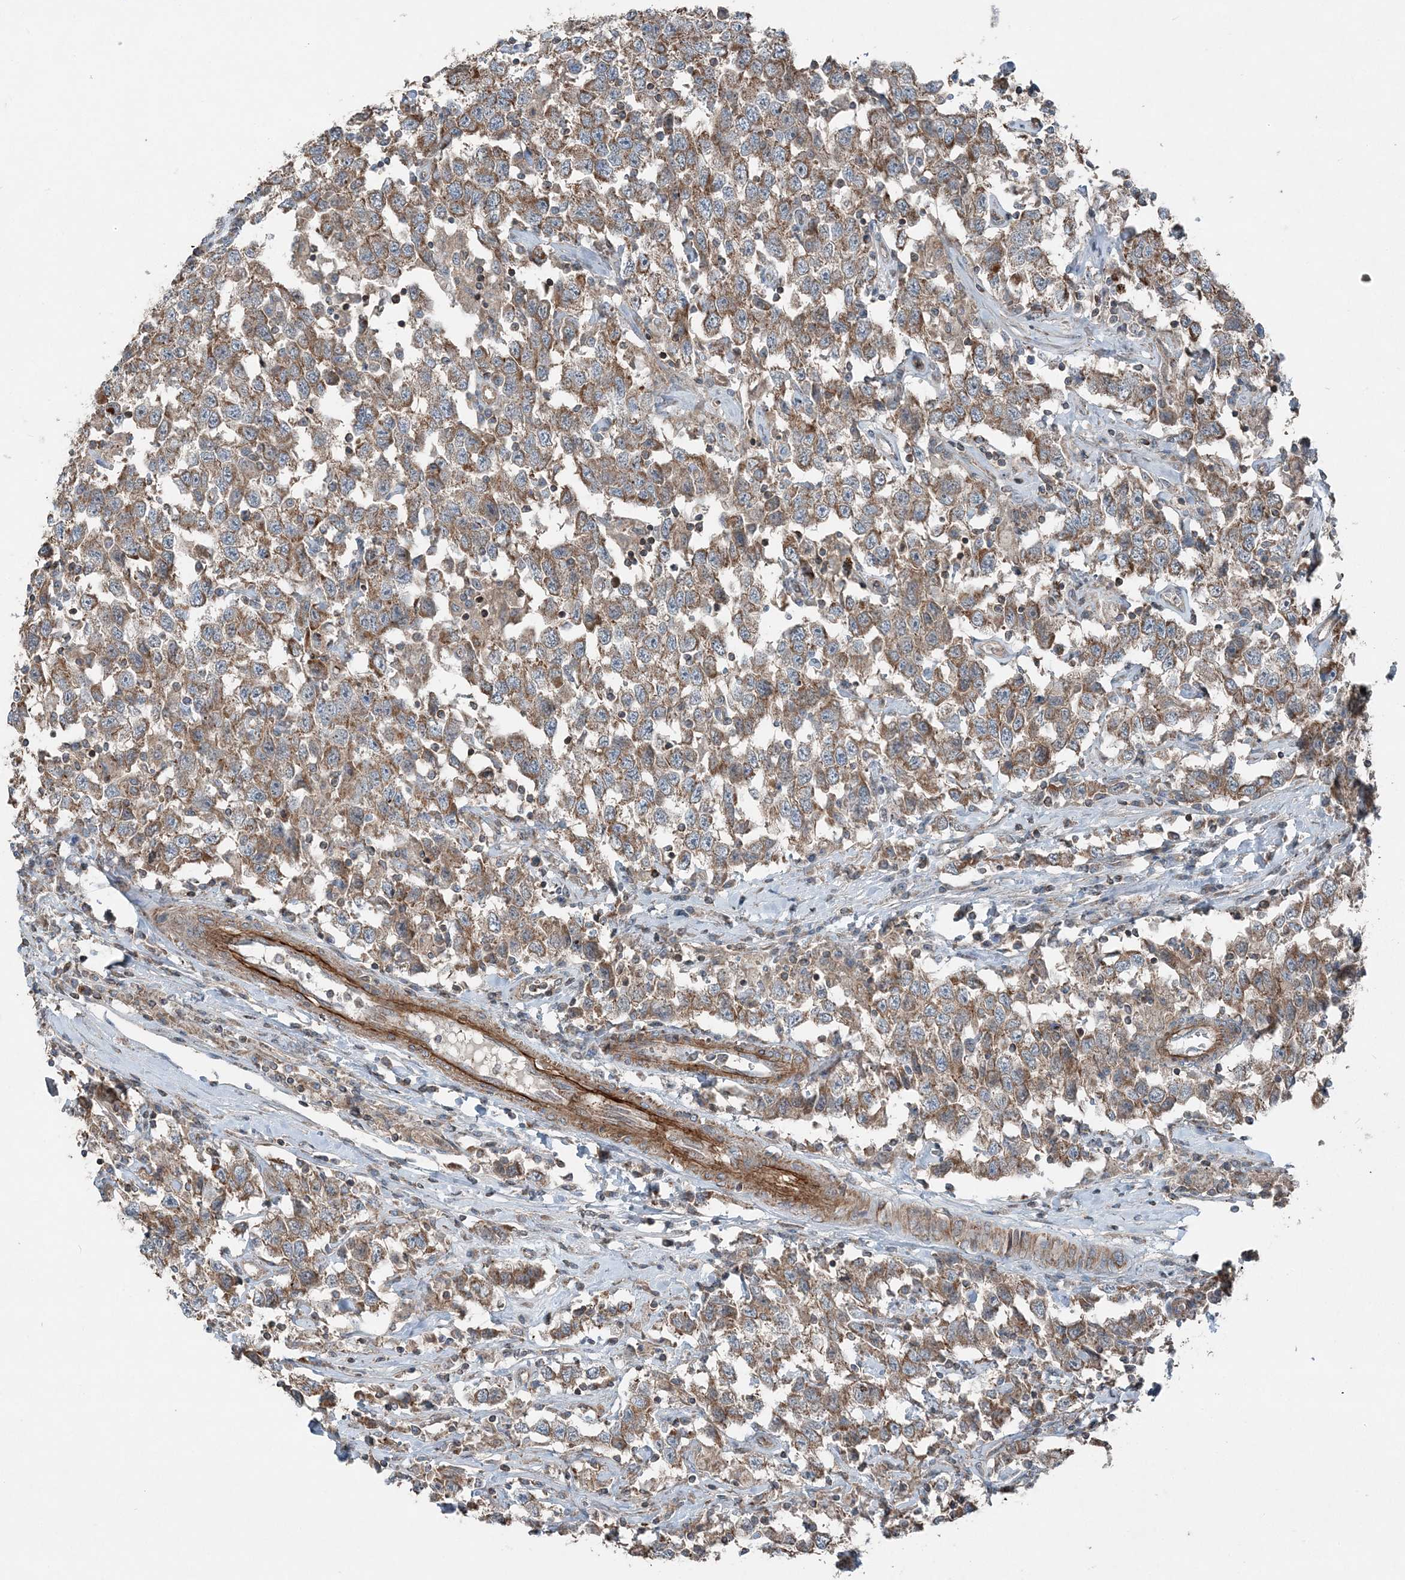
{"staining": {"intensity": "moderate", "quantity": ">75%", "location": "cytoplasmic/membranous"}, "tissue": "testis cancer", "cell_type": "Tumor cells", "image_type": "cancer", "snomed": [{"axis": "morphology", "description": "Seminoma, NOS"}, {"axis": "topography", "description": "Testis"}], "caption": "Immunohistochemistry photomicrograph of human seminoma (testis) stained for a protein (brown), which demonstrates medium levels of moderate cytoplasmic/membranous expression in approximately >75% of tumor cells.", "gene": "KY", "patient": {"sex": "male", "age": 41}}